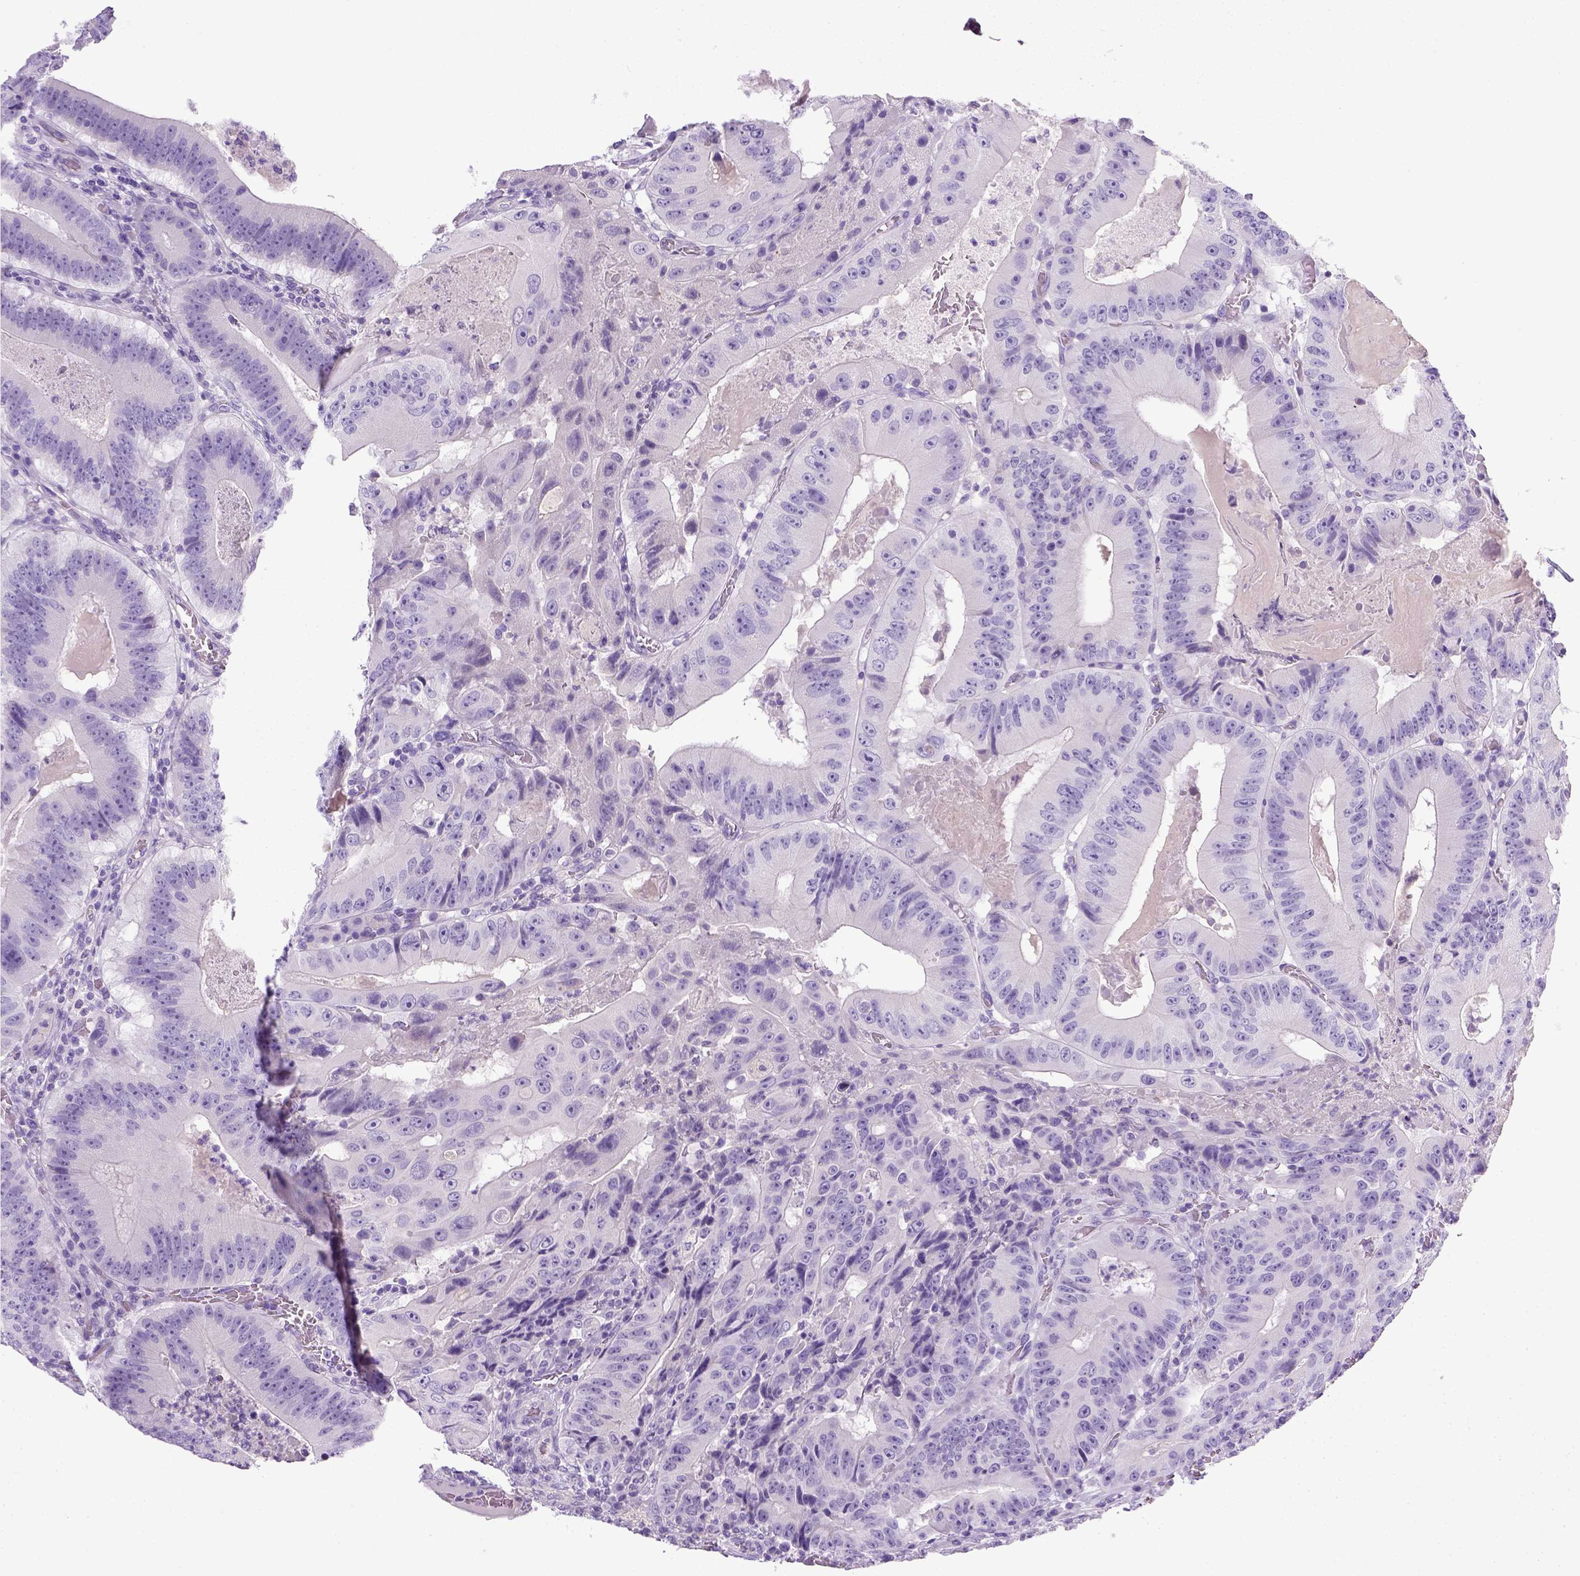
{"staining": {"intensity": "negative", "quantity": "none", "location": "none"}, "tissue": "colorectal cancer", "cell_type": "Tumor cells", "image_type": "cancer", "snomed": [{"axis": "morphology", "description": "Adenocarcinoma, NOS"}, {"axis": "topography", "description": "Colon"}], "caption": "The micrograph displays no significant positivity in tumor cells of colorectal adenocarcinoma.", "gene": "KRT71", "patient": {"sex": "female", "age": 86}}